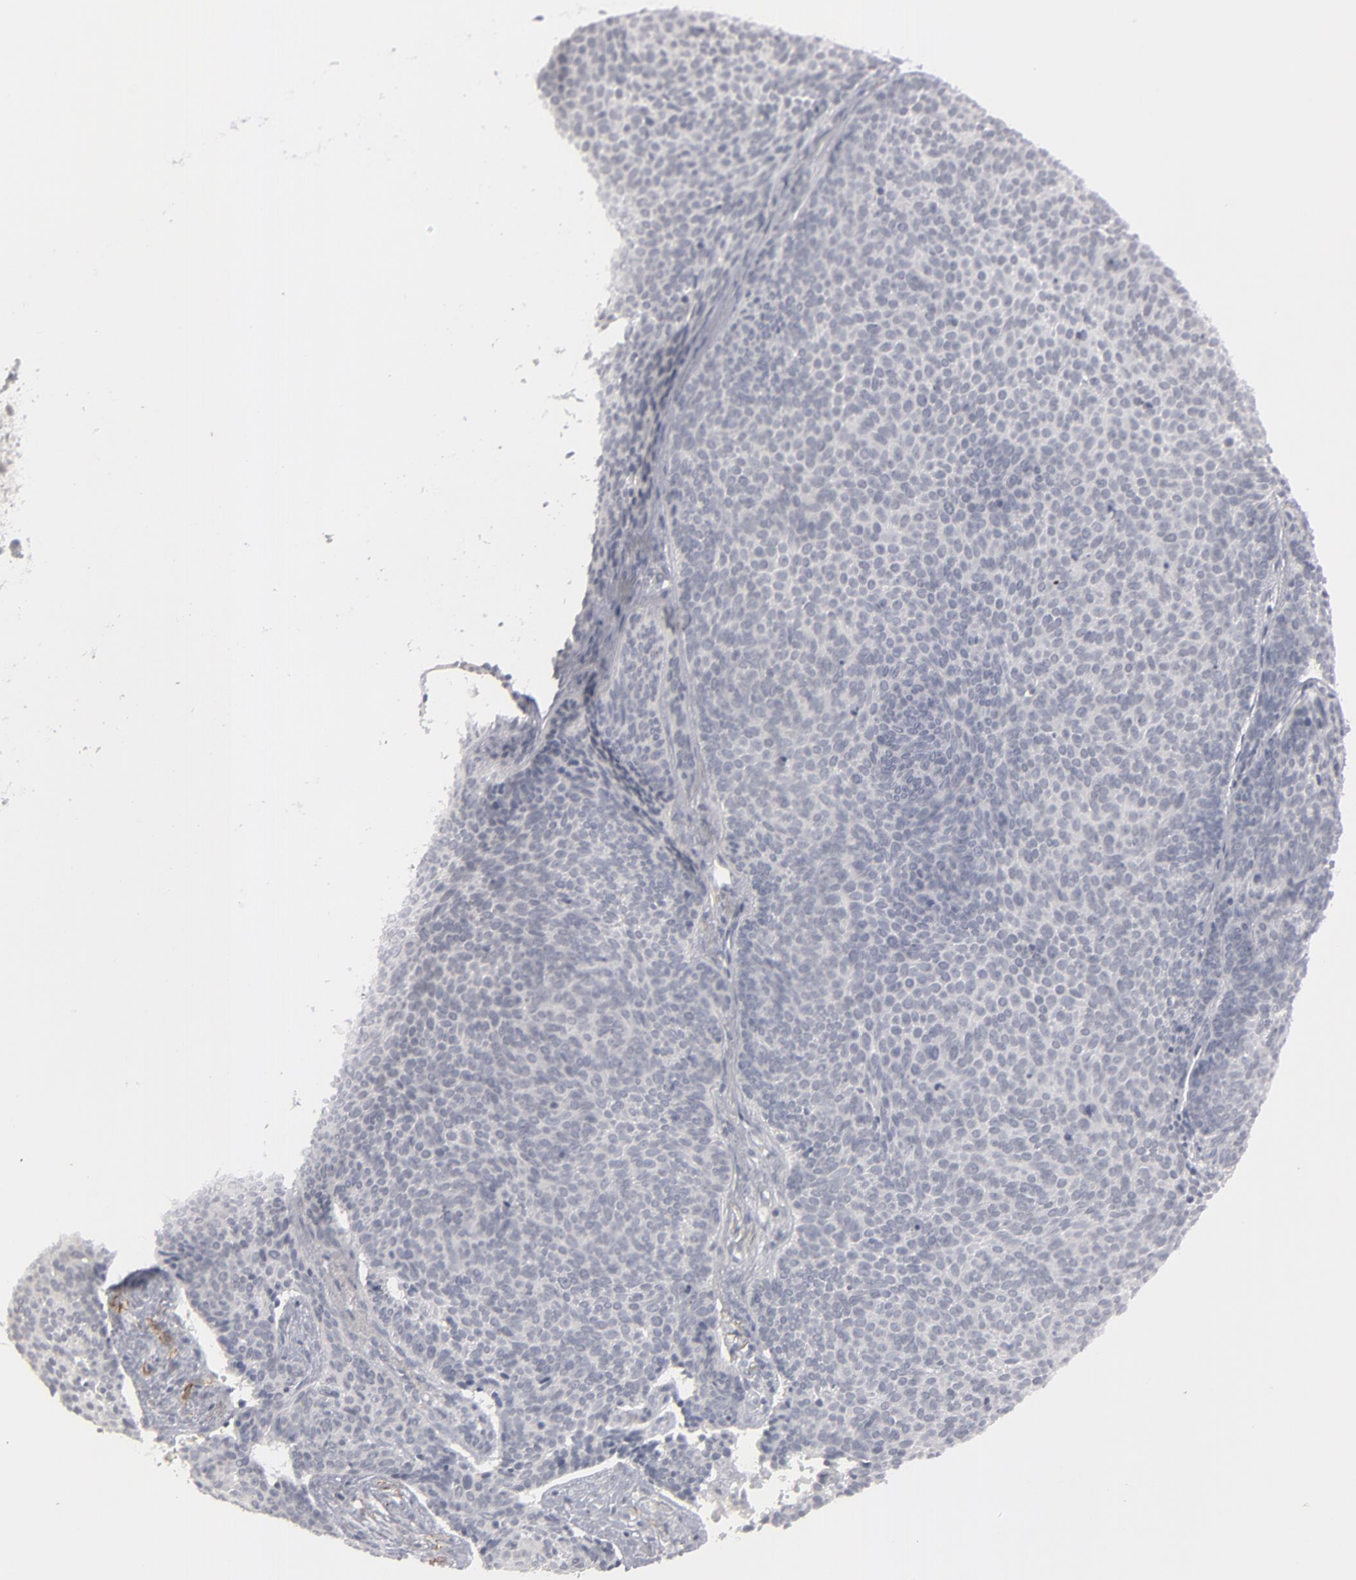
{"staining": {"intensity": "negative", "quantity": "none", "location": "none"}, "tissue": "skin cancer", "cell_type": "Tumor cells", "image_type": "cancer", "snomed": [{"axis": "morphology", "description": "Basal cell carcinoma"}, {"axis": "topography", "description": "Skin"}], "caption": "Basal cell carcinoma (skin) was stained to show a protein in brown. There is no significant positivity in tumor cells. (DAB IHC, high magnification).", "gene": "KIAA1210", "patient": {"sex": "male", "age": 84}}